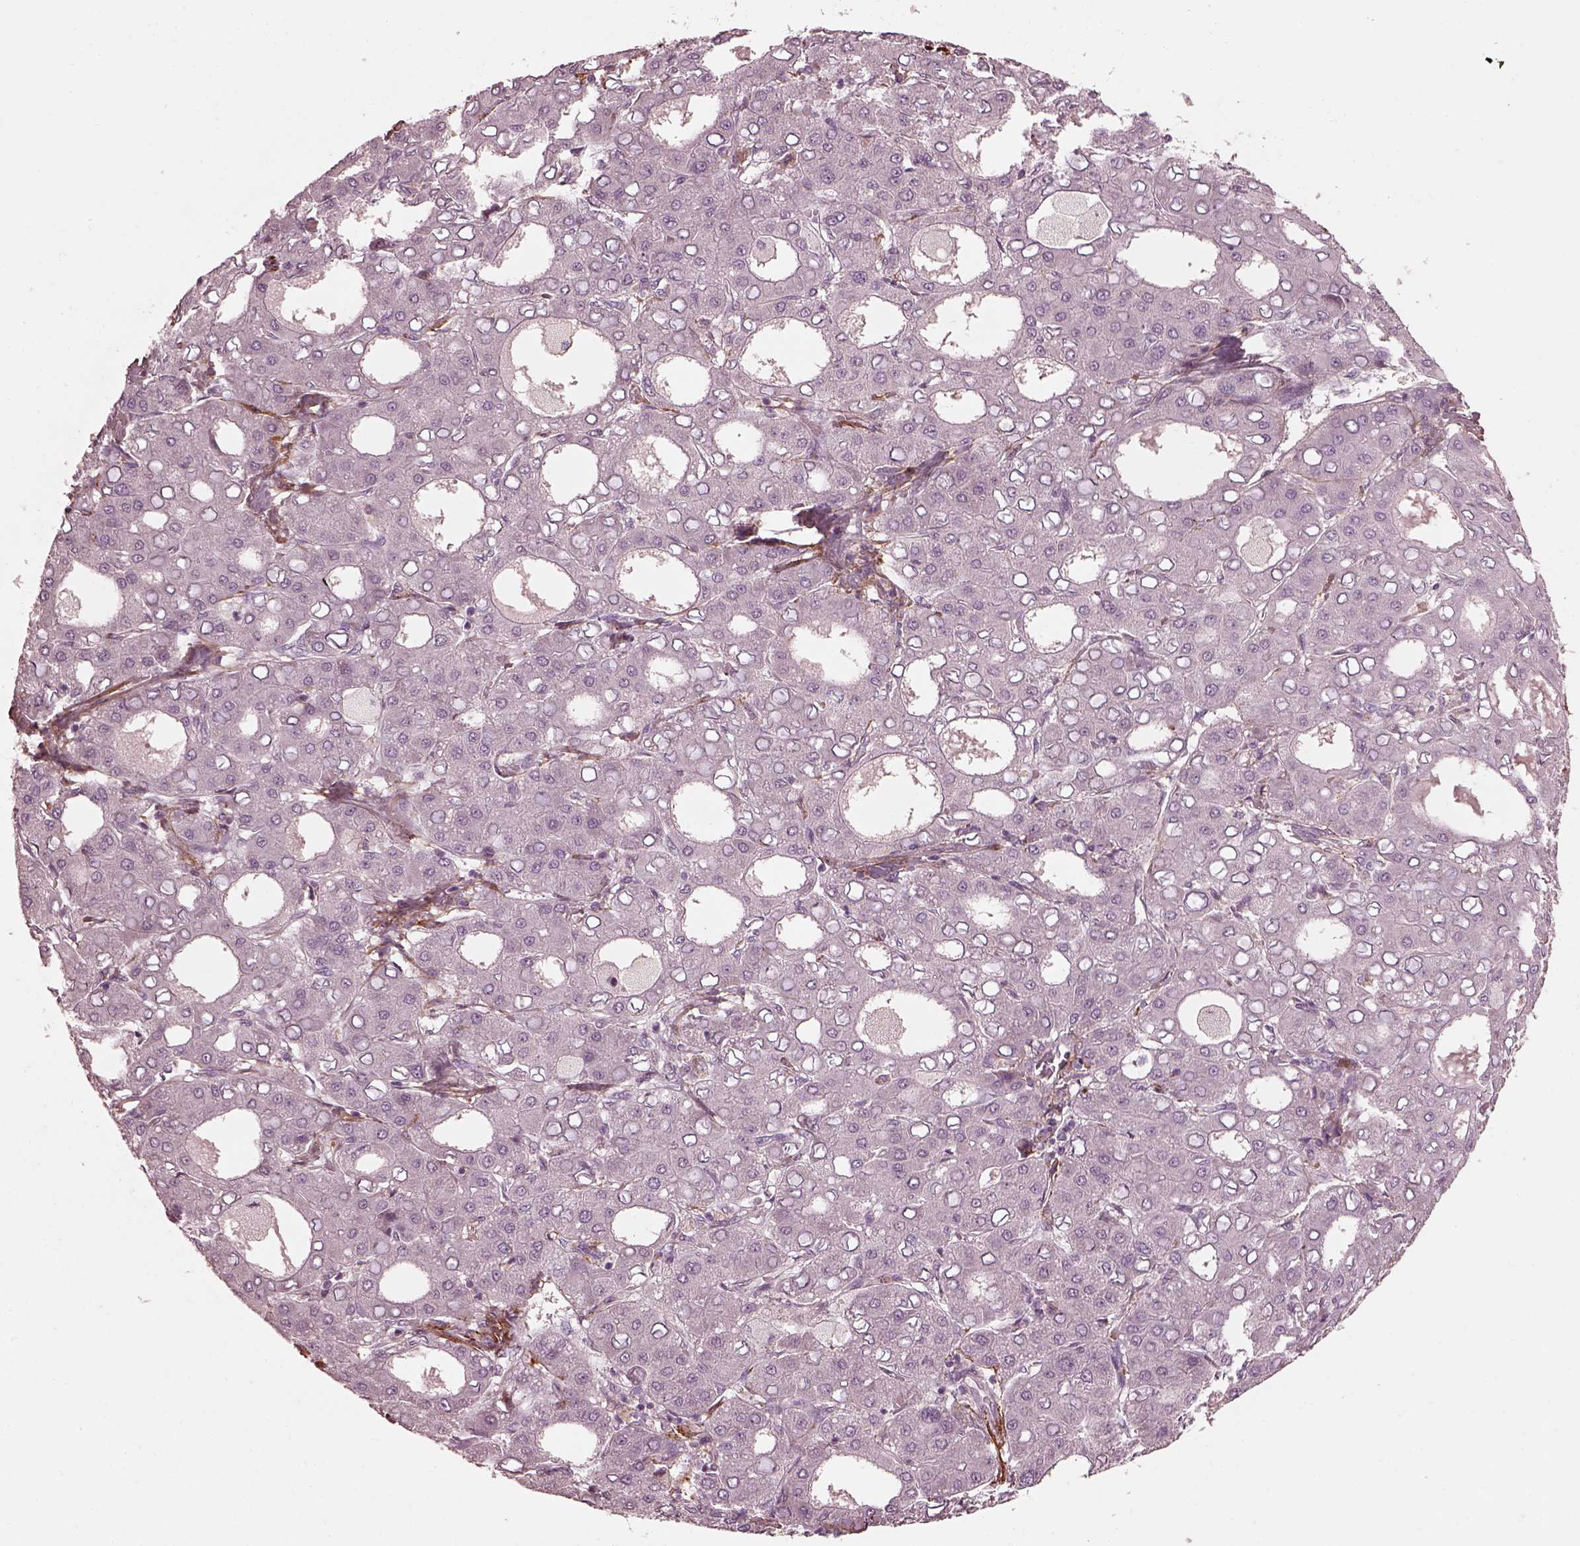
{"staining": {"intensity": "negative", "quantity": "none", "location": "none"}, "tissue": "liver cancer", "cell_type": "Tumor cells", "image_type": "cancer", "snomed": [{"axis": "morphology", "description": "Carcinoma, Hepatocellular, NOS"}, {"axis": "topography", "description": "Liver"}], "caption": "Immunohistochemistry (IHC) micrograph of liver hepatocellular carcinoma stained for a protein (brown), which shows no positivity in tumor cells. Brightfield microscopy of immunohistochemistry stained with DAB (3,3'-diaminobenzidine) (brown) and hematoxylin (blue), captured at high magnification.", "gene": "EFEMP1", "patient": {"sex": "male", "age": 65}}